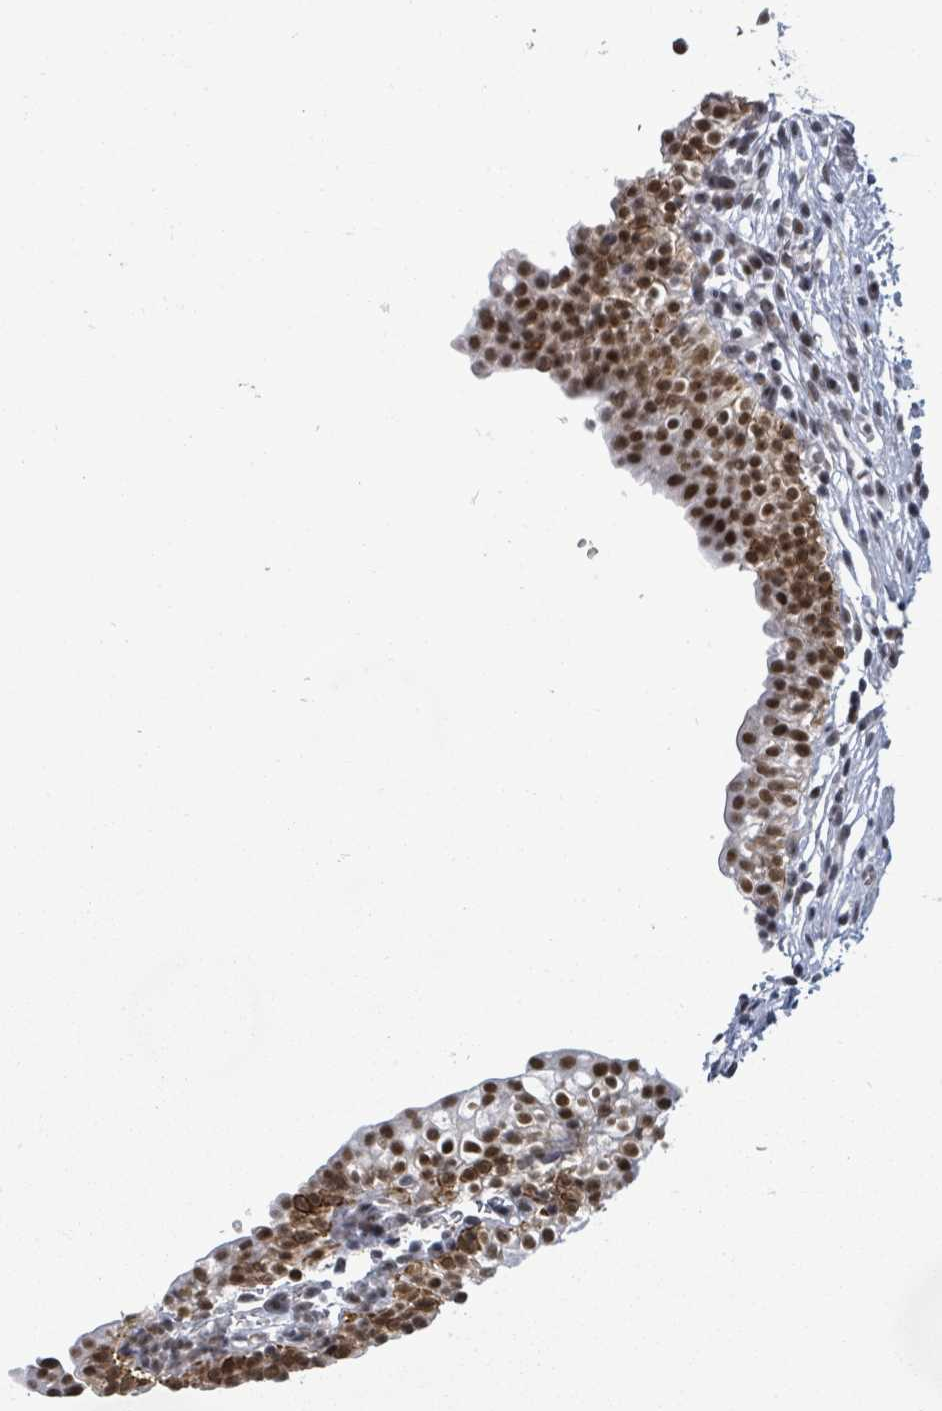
{"staining": {"intensity": "strong", "quantity": ">75%", "location": "cytoplasmic/membranous,nuclear"}, "tissue": "urinary bladder", "cell_type": "Urothelial cells", "image_type": "normal", "snomed": [{"axis": "morphology", "description": "Normal tissue, NOS"}, {"axis": "topography", "description": "Urinary bladder"}, {"axis": "topography", "description": "Peripheral nerve tissue"}], "caption": "Urothelial cells display strong cytoplasmic/membranous,nuclear expression in approximately >75% of cells in unremarkable urinary bladder.", "gene": "BIVM", "patient": {"sex": "male", "age": 55}}